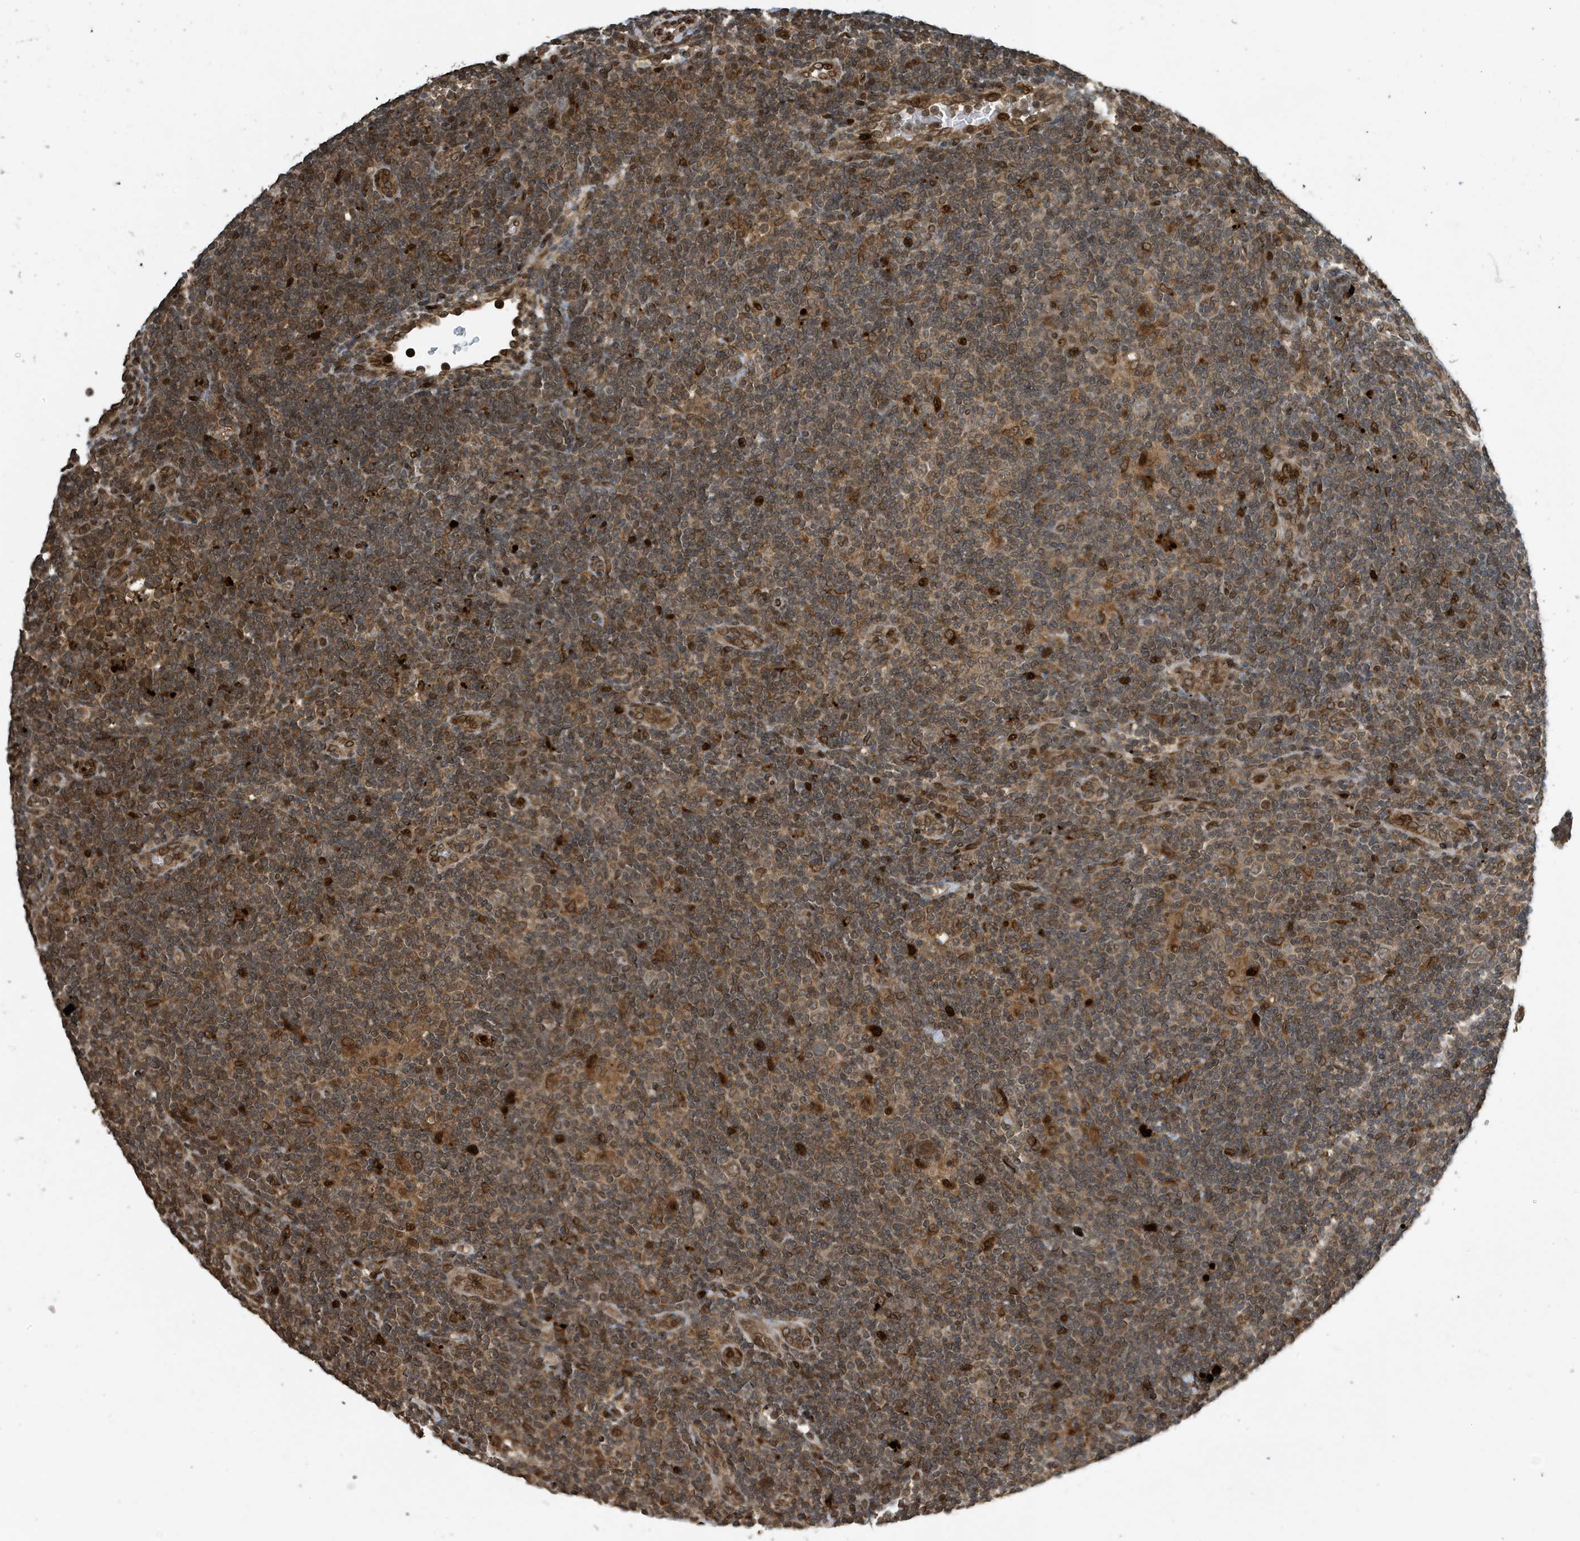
{"staining": {"intensity": "weak", "quantity": "<25%", "location": "nuclear"}, "tissue": "lymphoma", "cell_type": "Tumor cells", "image_type": "cancer", "snomed": [{"axis": "morphology", "description": "Hodgkin's disease, NOS"}, {"axis": "topography", "description": "Lymph node"}], "caption": "Human lymphoma stained for a protein using immunohistochemistry shows no staining in tumor cells.", "gene": "DUSP18", "patient": {"sex": "female", "age": 57}}